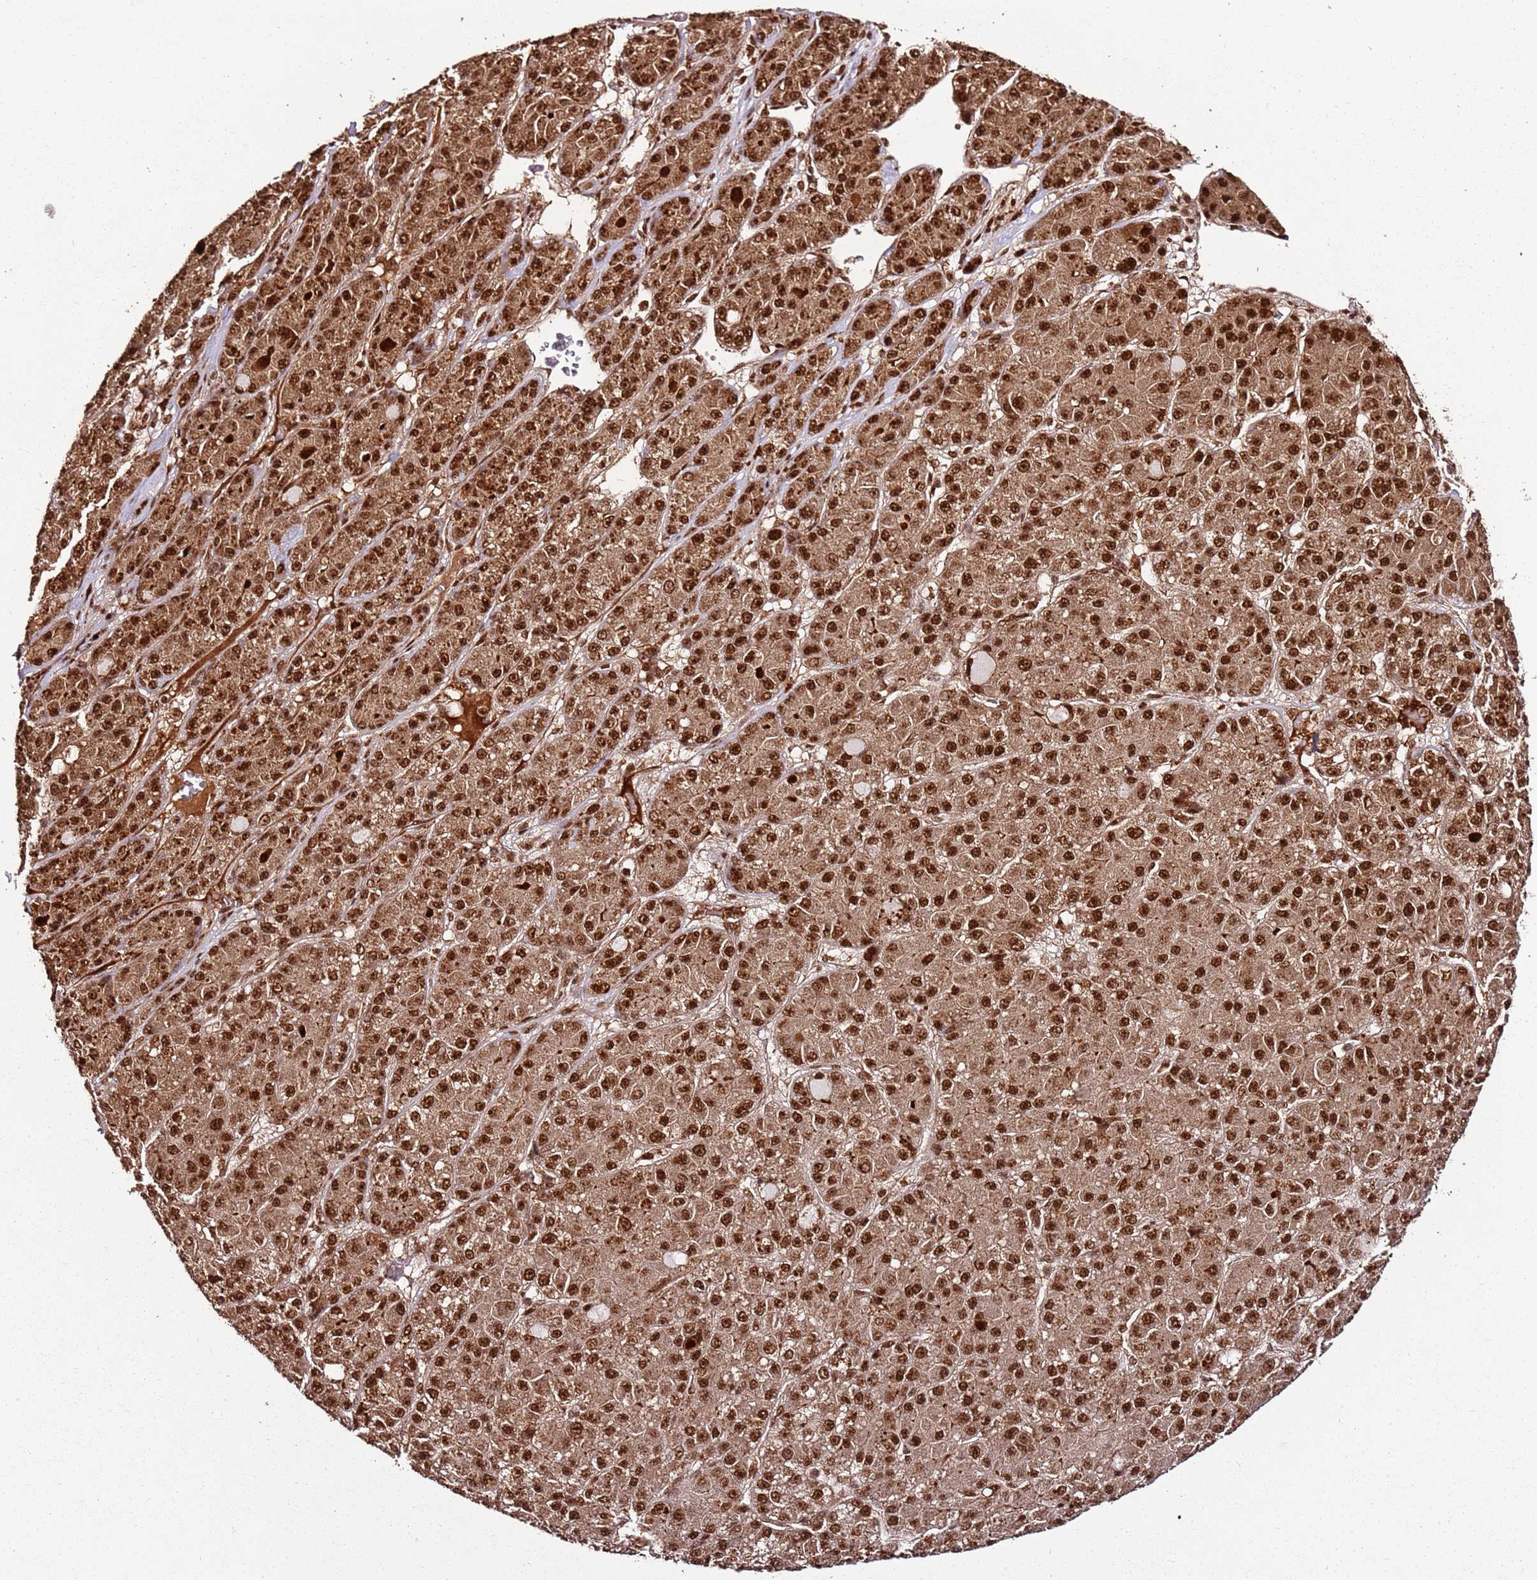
{"staining": {"intensity": "strong", "quantity": ">75%", "location": "cytoplasmic/membranous,nuclear"}, "tissue": "liver cancer", "cell_type": "Tumor cells", "image_type": "cancer", "snomed": [{"axis": "morphology", "description": "Carcinoma, Hepatocellular, NOS"}, {"axis": "topography", "description": "Liver"}], "caption": "Immunohistochemistry micrograph of human liver cancer (hepatocellular carcinoma) stained for a protein (brown), which reveals high levels of strong cytoplasmic/membranous and nuclear positivity in about >75% of tumor cells.", "gene": "XRN2", "patient": {"sex": "male", "age": 67}}